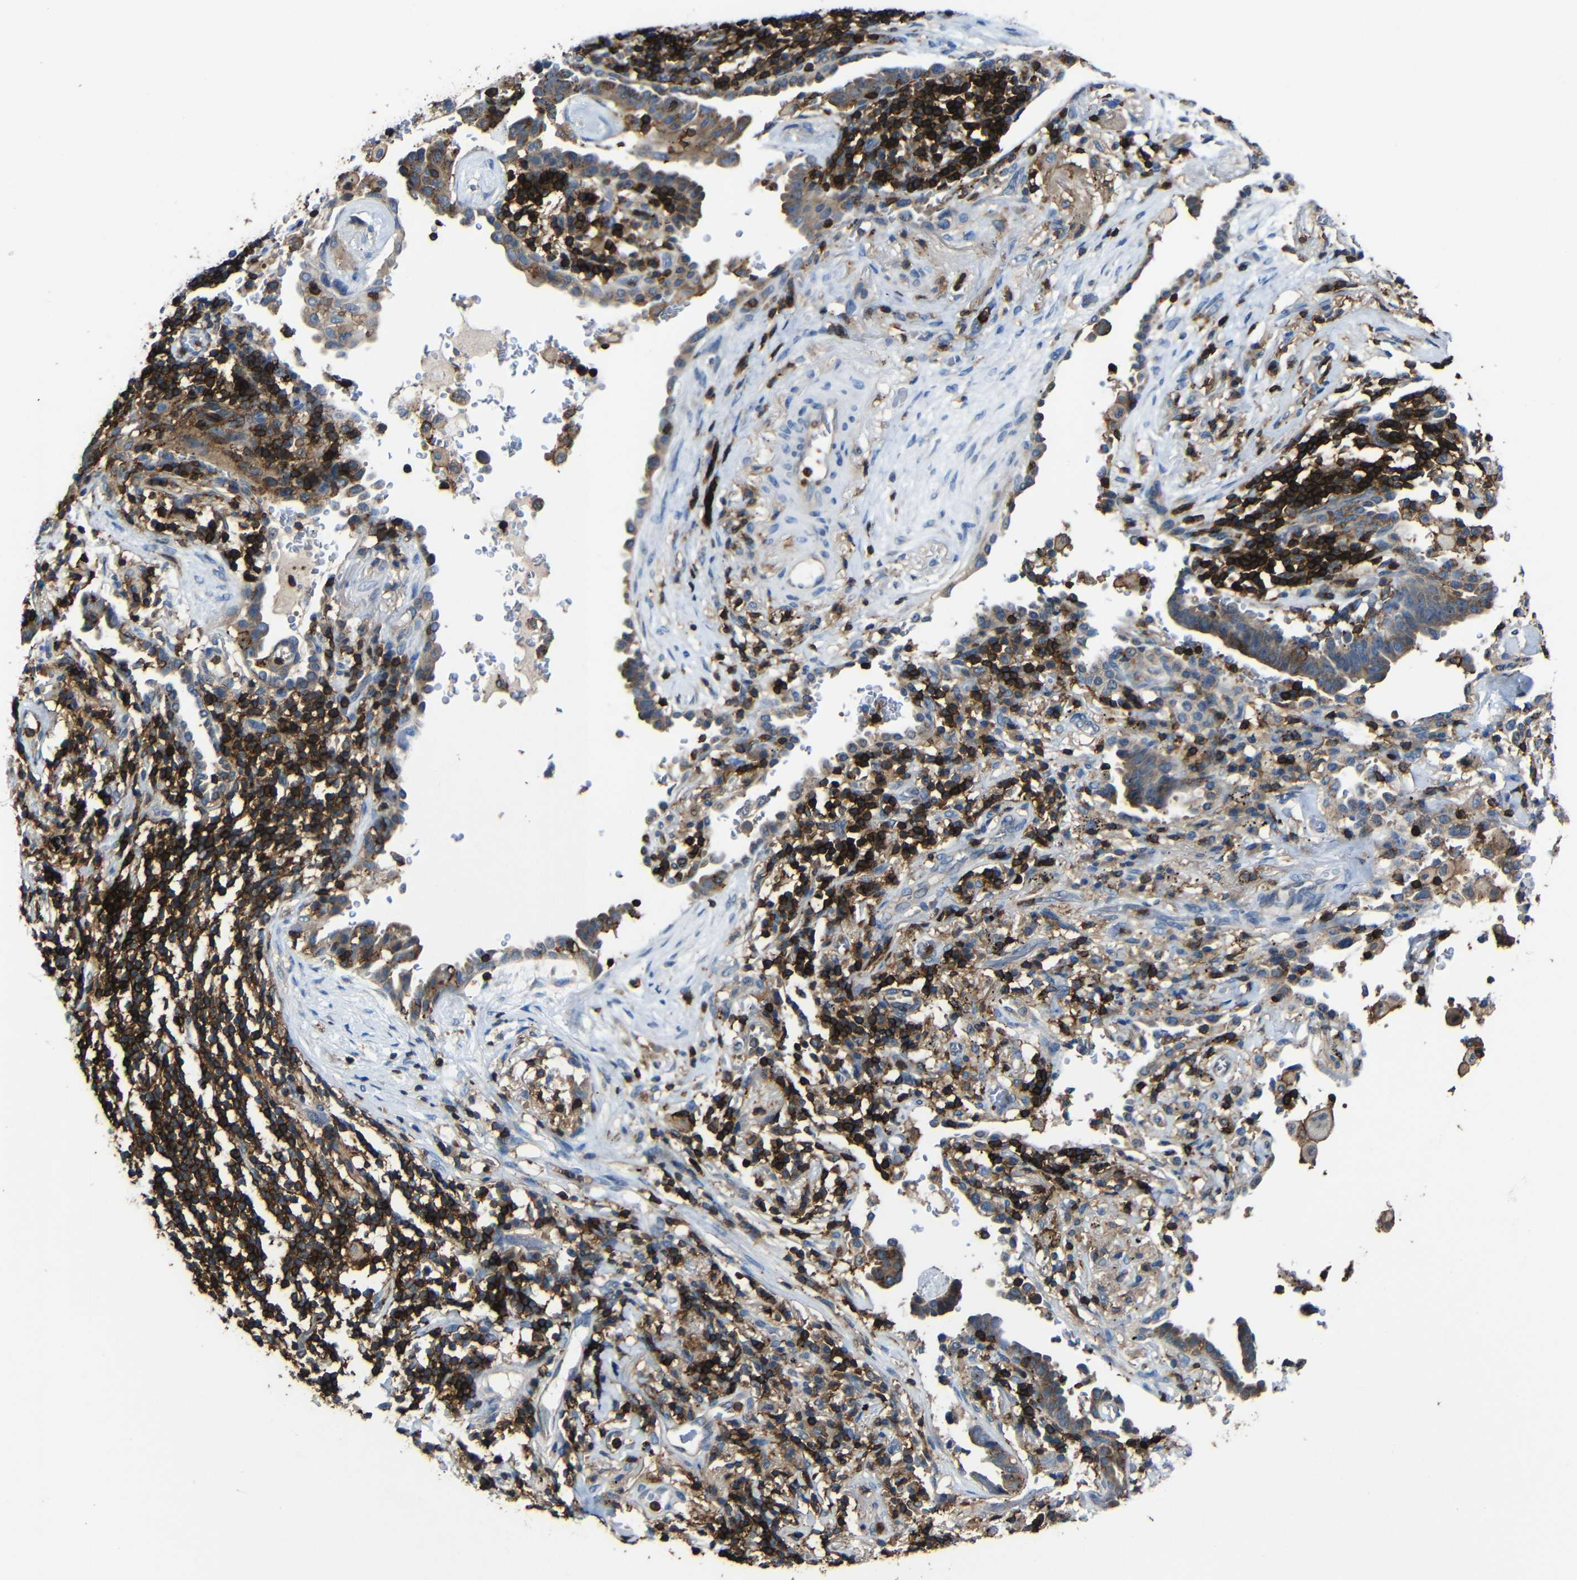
{"staining": {"intensity": "moderate", "quantity": ">75%", "location": "cytoplasmic/membranous"}, "tissue": "lung cancer", "cell_type": "Tumor cells", "image_type": "cancer", "snomed": [{"axis": "morphology", "description": "Adenocarcinoma, NOS"}, {"axis": "topography", "description": "Lung"}], "caption": "DAB (3,3'-diaminobenzidine) immunohistochemical staining of adenocarcinoma (lung) shows moderate cytoplasmic/membranous protein expression in about >75% of tumor cells.", "gene": "P2RY12", "patient": {"sex": "female", "age": 64}}